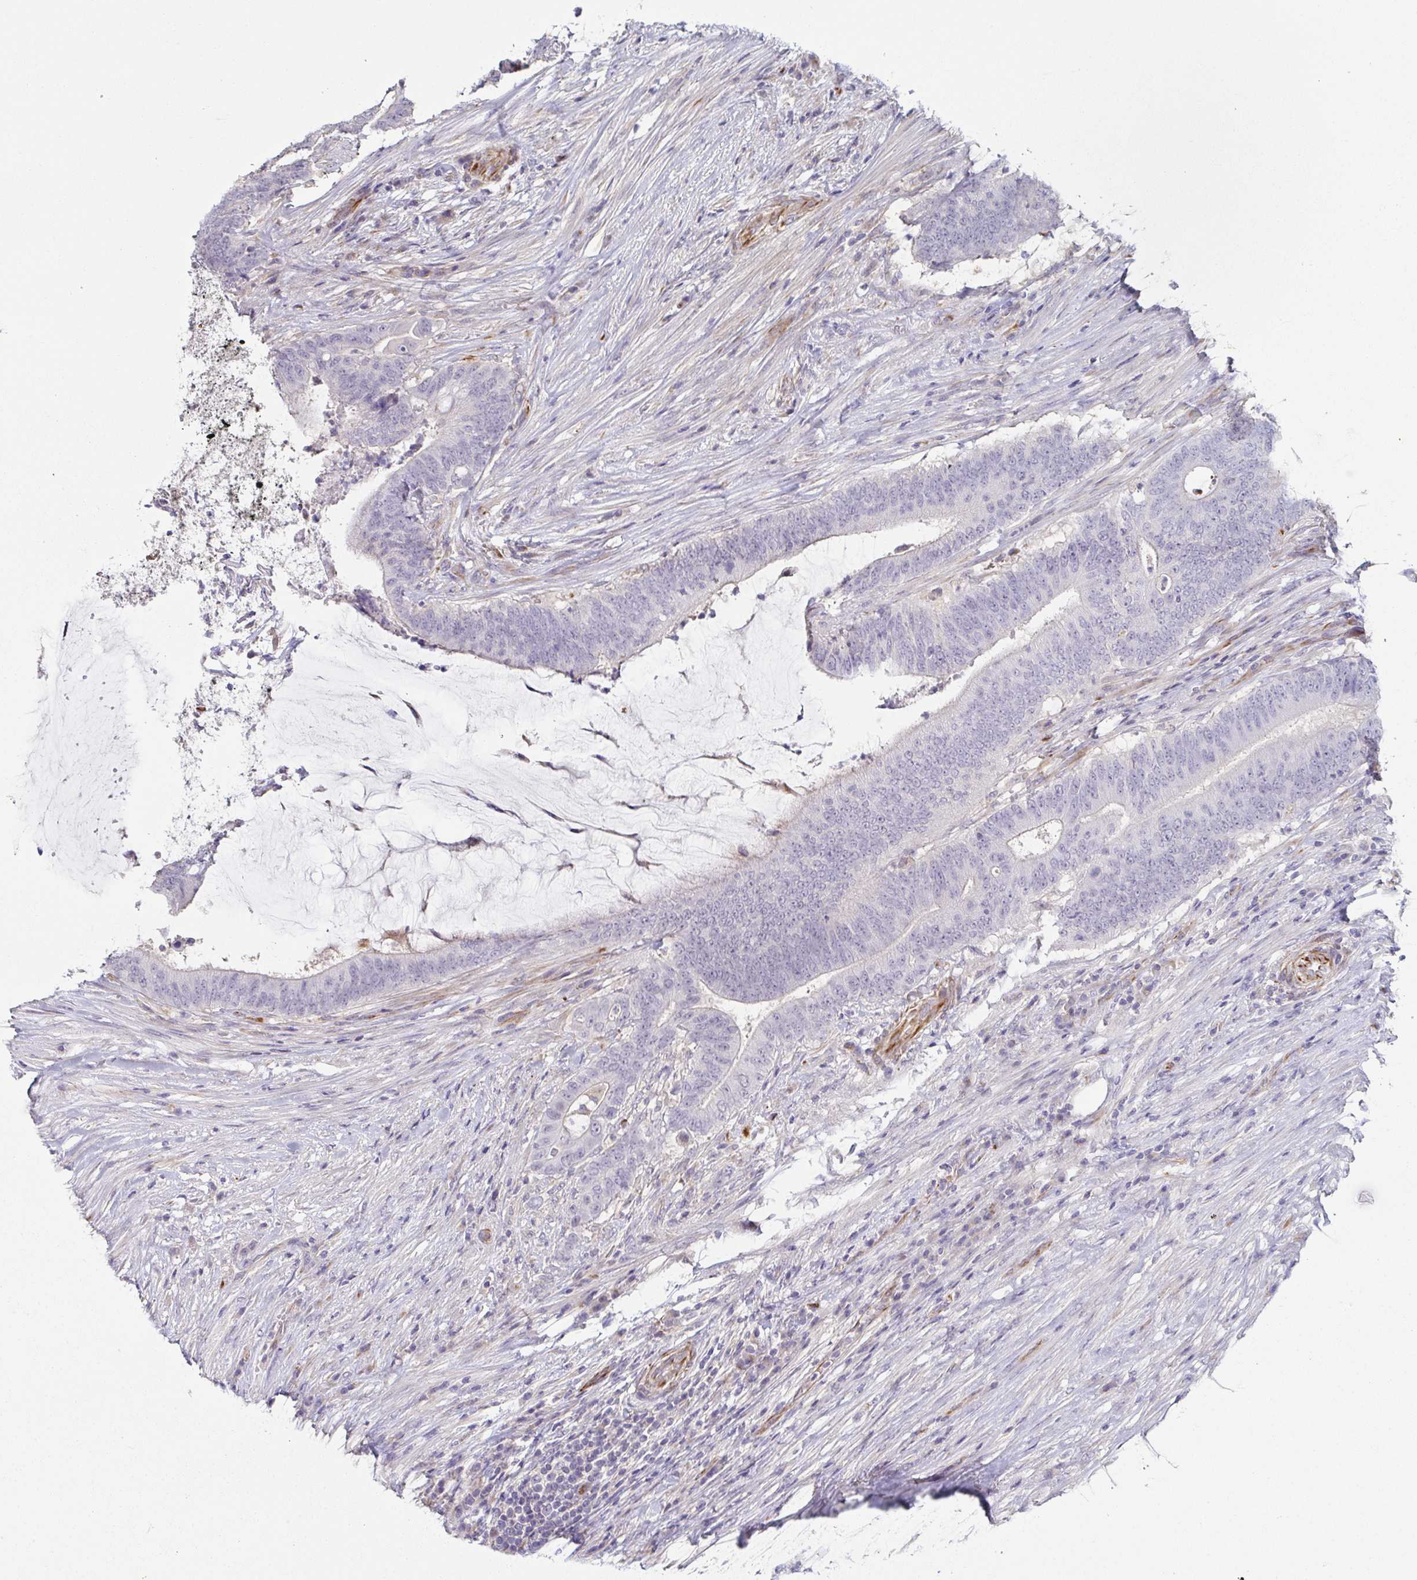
{"staining": {"intensity": "negative", "quantity": "none", "location": "none"}, "tissue": "colorectal cancer", "cell_type": "Tumor cells", "image_type": "cancer", "snomed": [{"axis": "morphology", "description": "Adenocarcinoma, NOS"}, {"axis": "topography", "description": "Colon"}], "caption": "Immunohistochemical staining of human colorectal cancer (adenocarcinoma) demonstrates no significant positivity in tumor cells.", "gene": "COL17A1", "patient": {"sex": "female", "age": 43}}